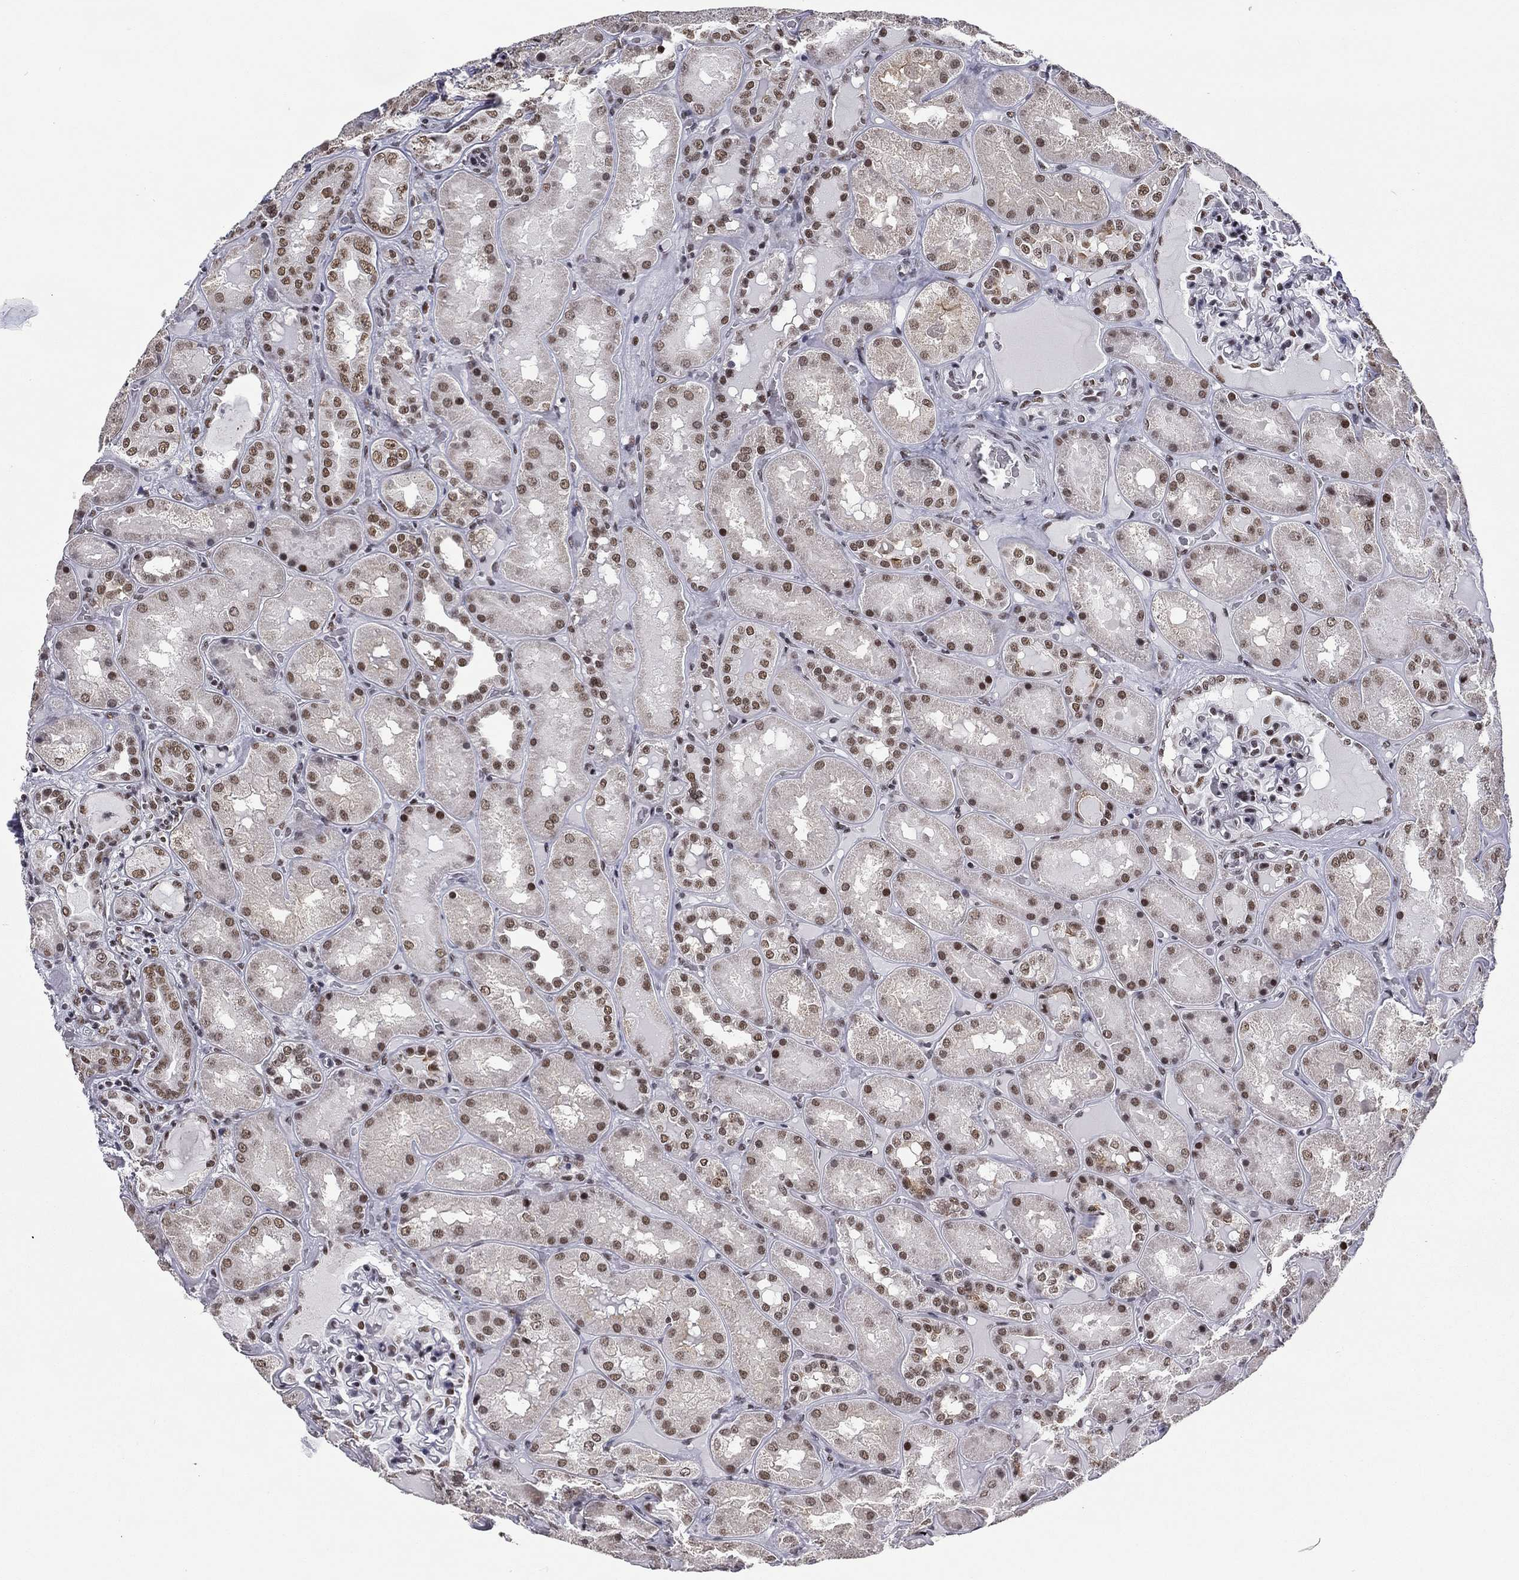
{"staining": {"intensity": "moderate", "quantity": "<25%", "location": "nuclear"}, "tissue": "kidney", "cell_type": "Cells in glomeruli", "image_type": "normal", "snomed": [{"axis": "morphology", "description": "Normal tissue, NOS"}, {"axis": "topography", "description": "Kidney"}], "caption": "High-power microscopy captured an immunohistochemistry image of normal kidney, revealing moderate nuclear positivity in about <25% of cells in glomeruli. The protein of interest is shown in brown color, while the nuclei are stained blue.", "gene": "ETV5", "patient": {"sex": "male", "age": 73}}